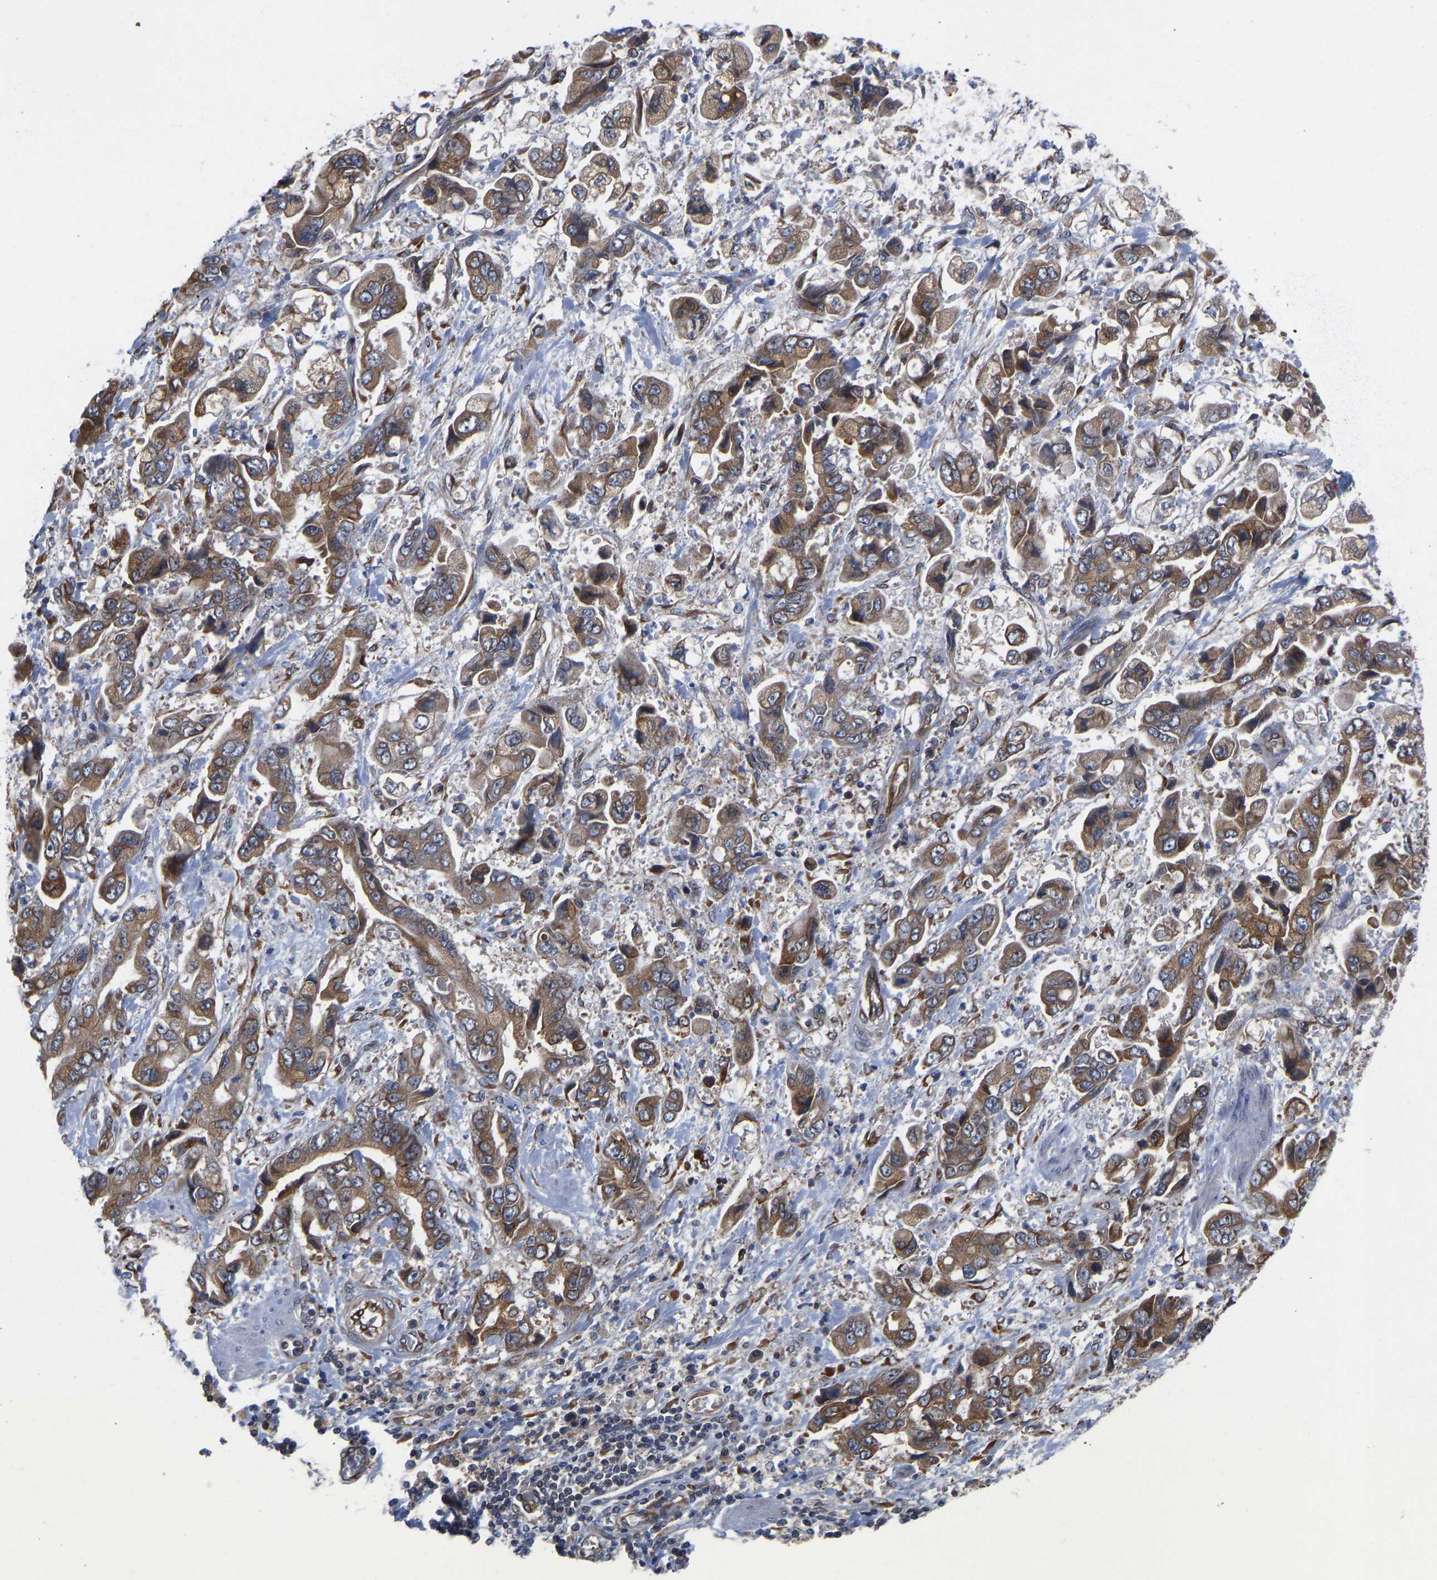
{"staining": {"intensity": "moderate", "quantity": ">75%", "location": "cytoplasmic/membranous"}, "tissue": "stomach cancer", "cell_type": "Tumor cells", "image_type": "cancer", "snomed": [{"axis": "morphology", "description": "Normal tissue, NOS"}, {"axis": "morphology", "description": "Adenocarcinoma, NOS"}, {"axis": "topography", "description": "Stomach"}], "caption": "Human stomach cancer stained with a brown dye exhibits moderate cytoplasmic/membranous positive staining in about >75% of tumor cells.", "gene": "FRRS1", "patient": {"sex": "male", "age": 62}}